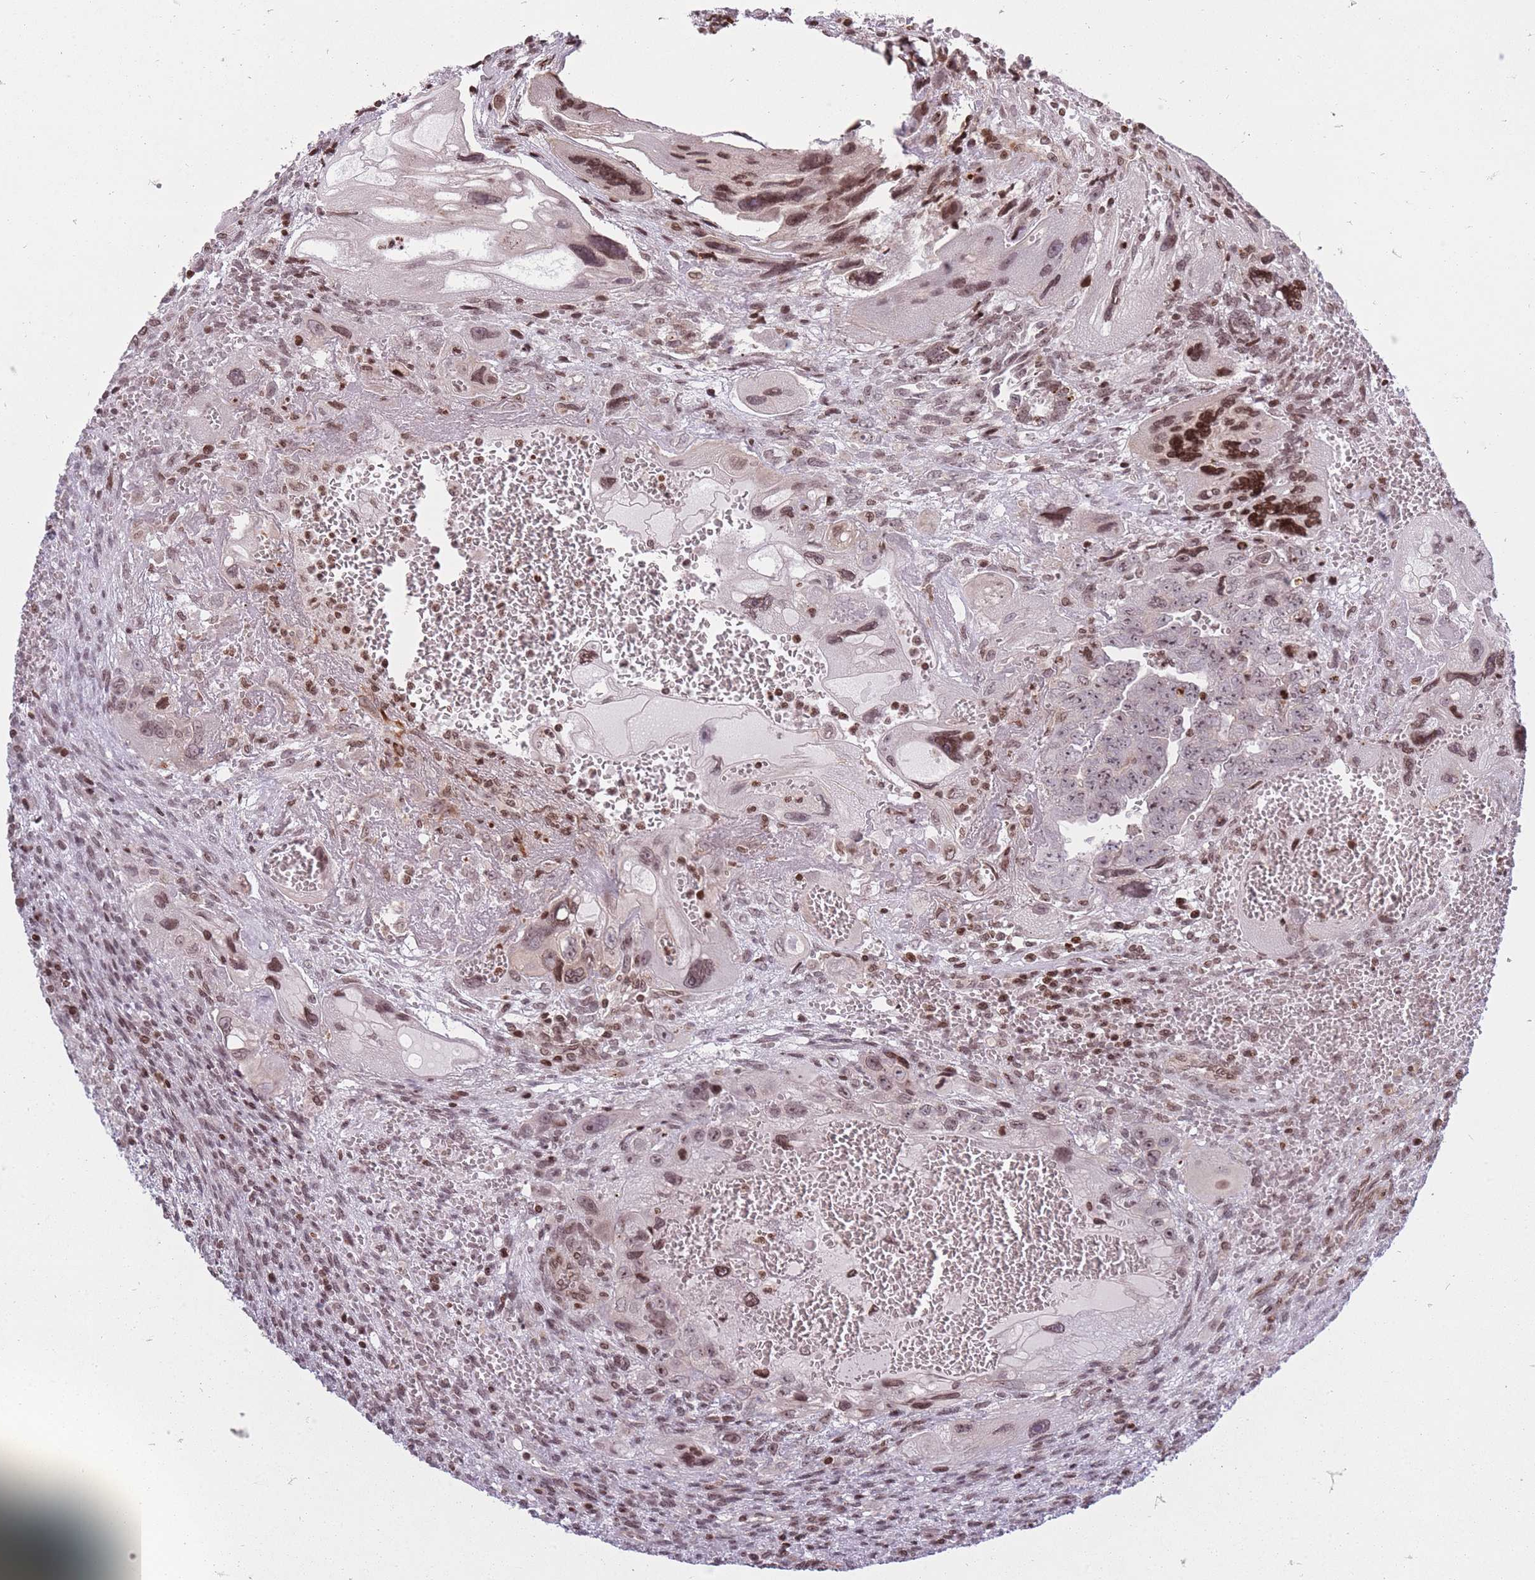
{"staining": {"intensity": "moderate", "quantity": "25%-75%", "location": "nuclear"}, "tissue": "testis cancer", "cell_type": "Tumor cells", "image_type": "cancer", "snomed": [{"axis": "morphology", "description": "Carcinoma, Embryonal, NOS"}, {"axis": "topography", "description": "Testis"}], "caption": "About 25%-75% of tumor cells in testis cancer exhibit moderate nuclear protein staining as visualized by brown immunohistochemical staining.", "gene": "TMC6", "patient": {"sex": "male", "age": 28}}